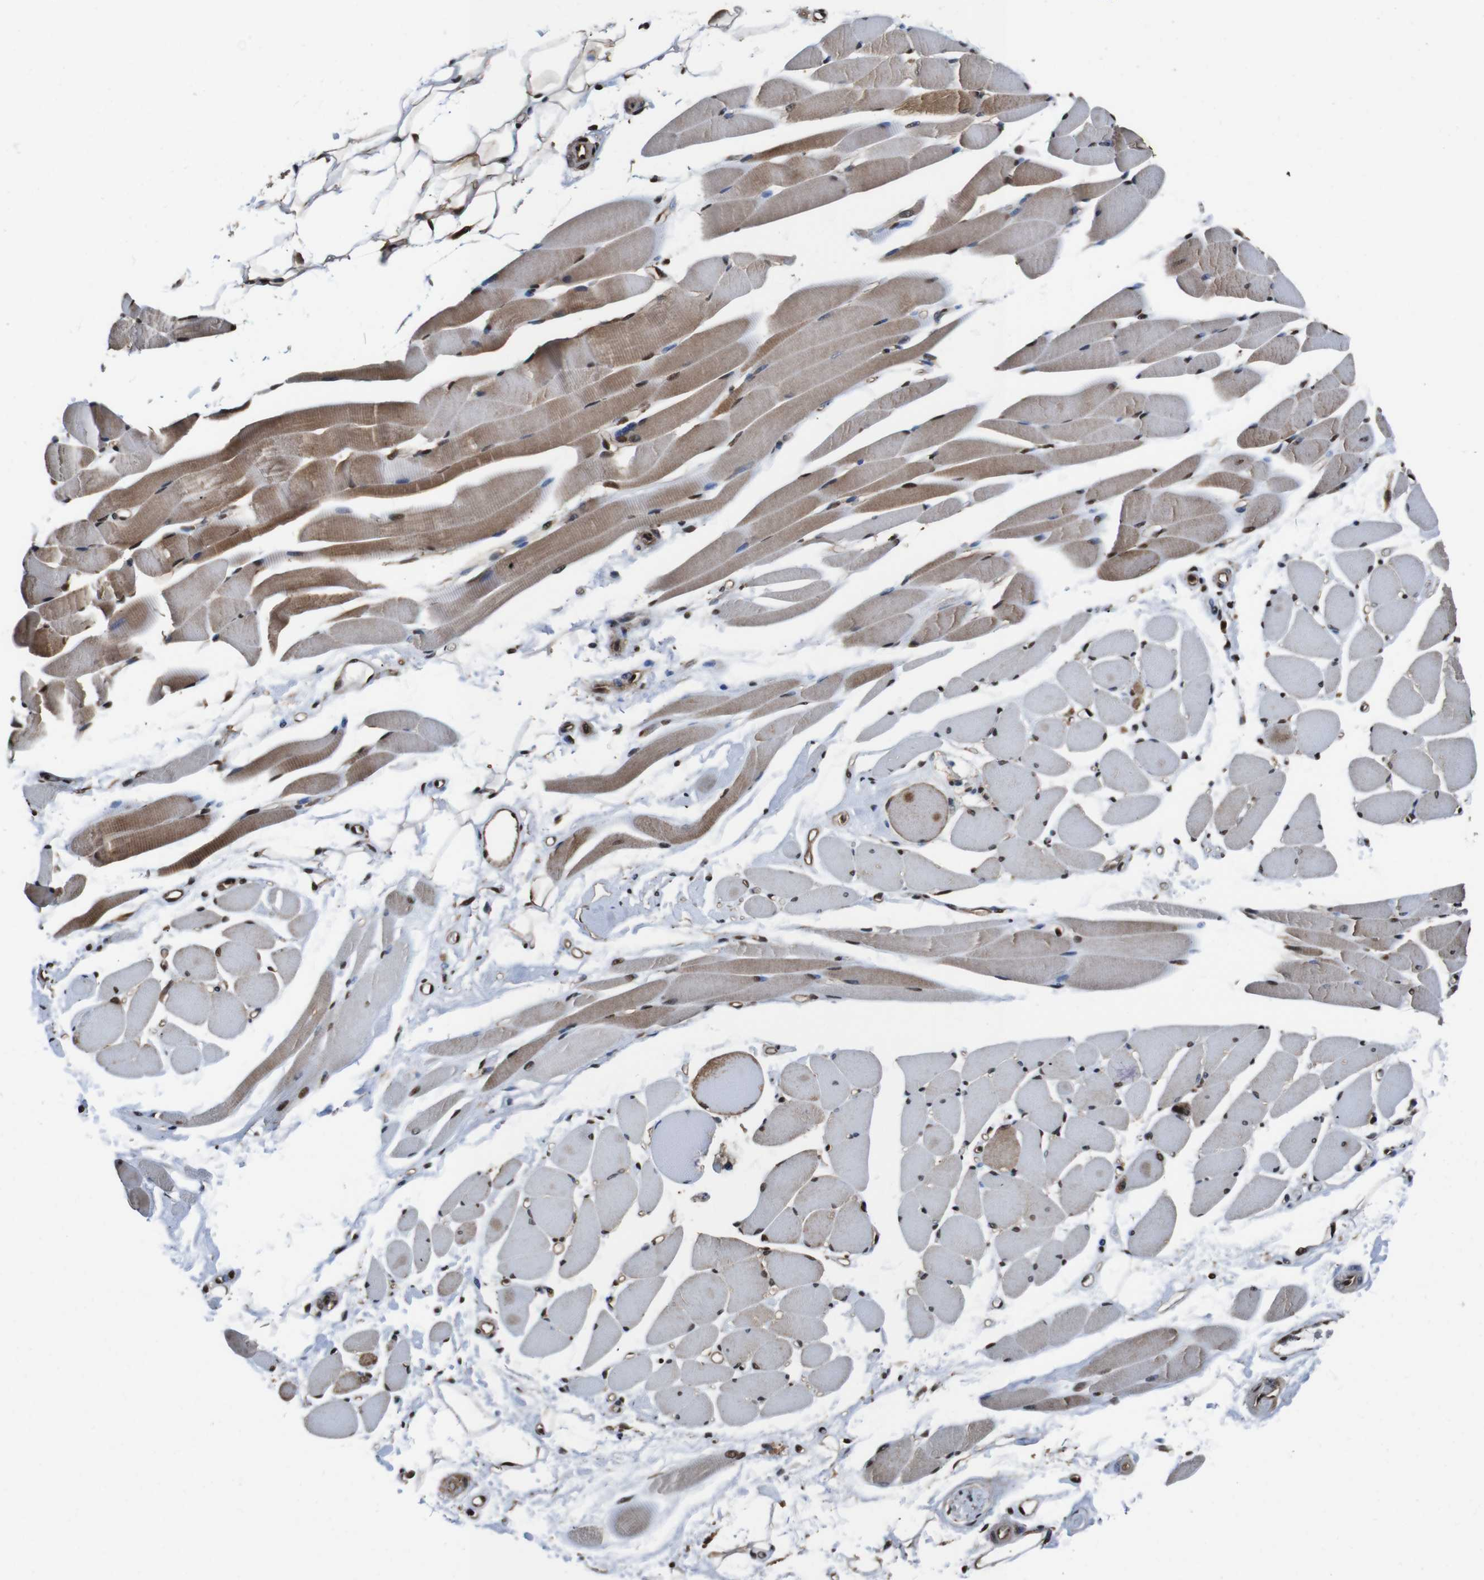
{"staining": {"intensity": "moderate", "quantity": "25%-75%", "location": "cytoplasmic/membranous"}, "tissue": "skeletal muscle", "cell_type": "Myocytes", "image_type": "normal", "snomed": [{"axis": "morphology", "description": "Normal tissue, NOS"}, {"axis": "topography", "description": "Skeletal muscle"}, {"axis": "topography", "description": "Peripheral nerve tissue"}], "caption": "Immunohistochemistry (IHC) (DAB) staining of unremarkable human skeletal muscle displays moderate cytoplasmic/membranous protein staining in approximately 25%-75% of myocytes.", "gene": "VCP", "patient": {"sex": "female", "age": 84}}